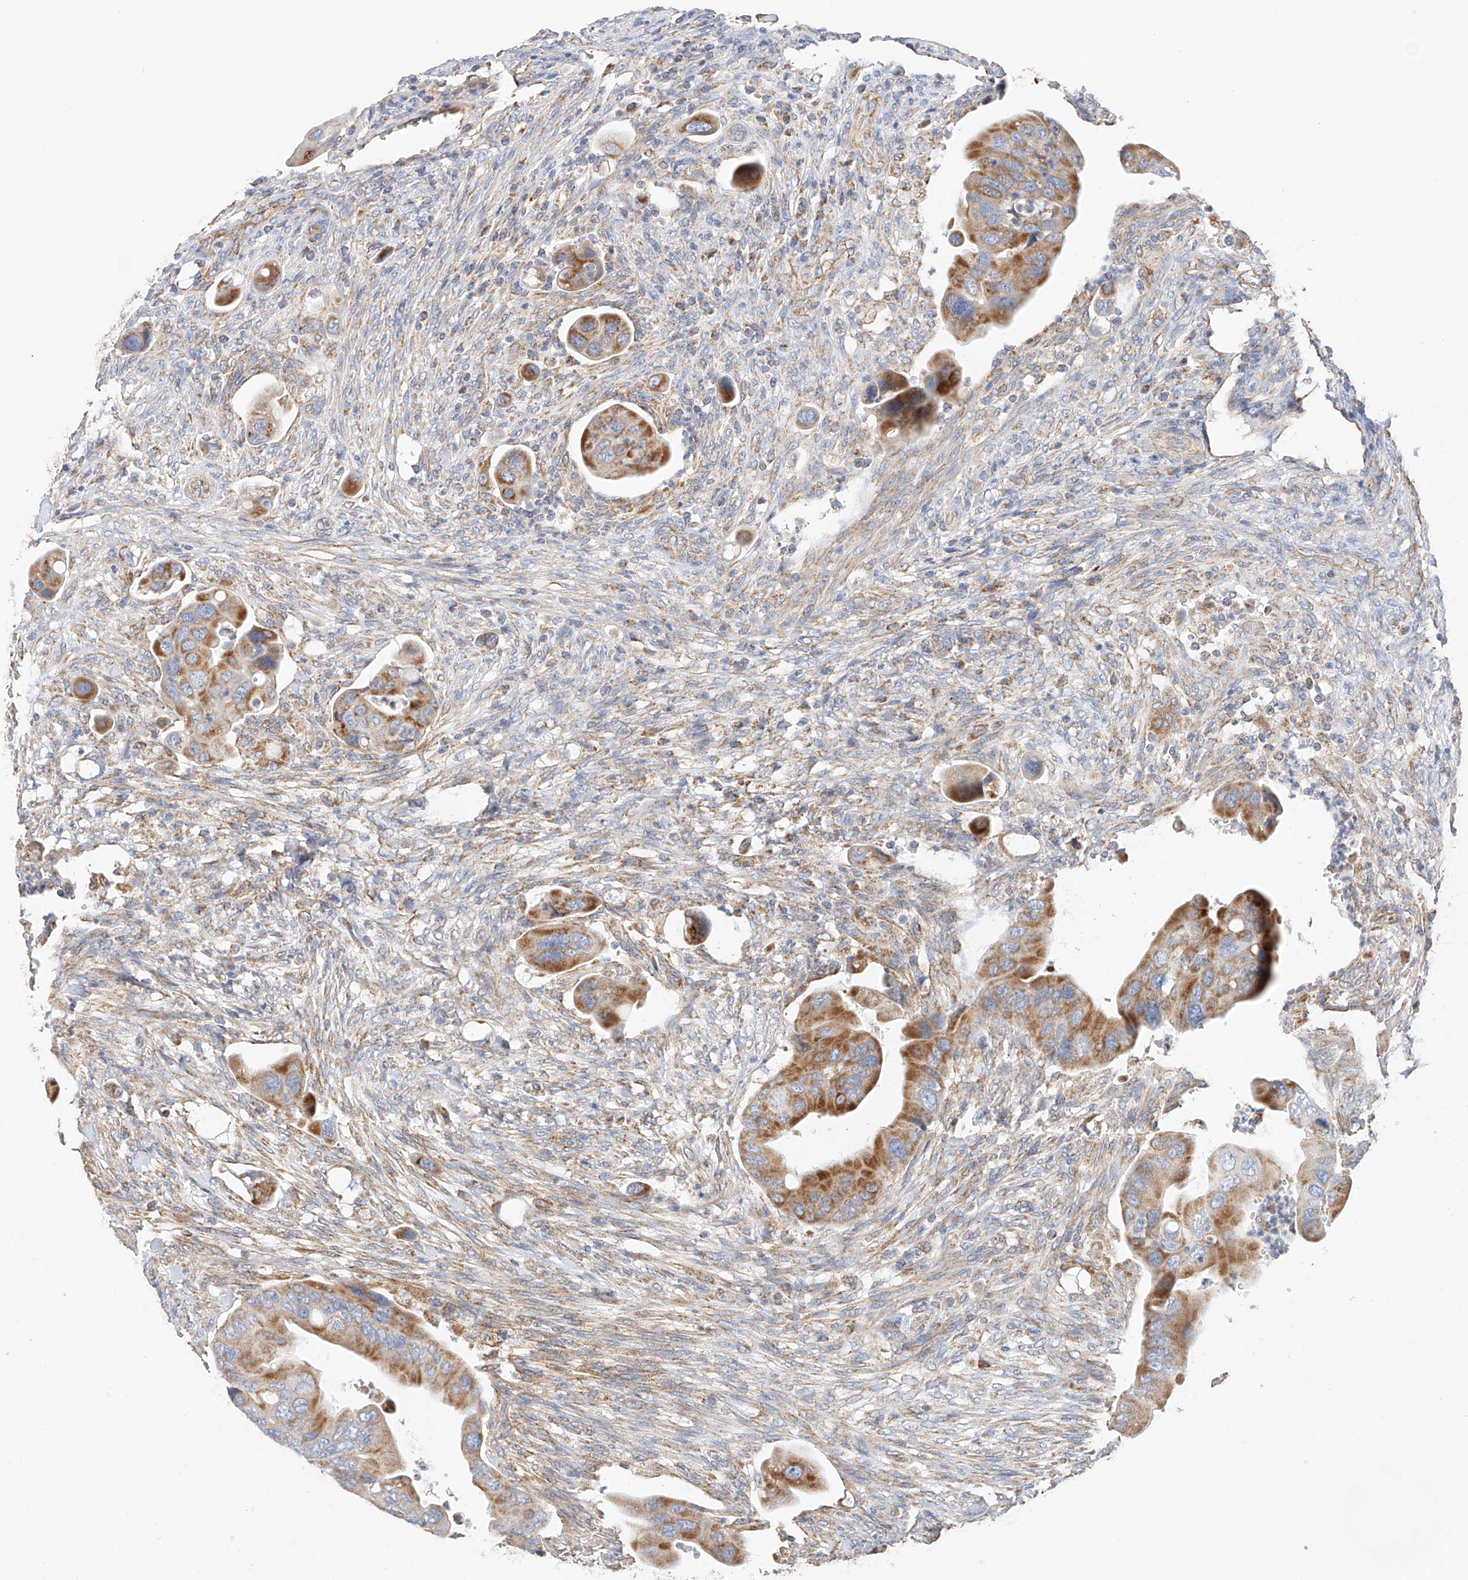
{"staining": {"intensity": "moderate", "quantity": ">75%", "location": "cytoplasmic/membranous"}, "tissue": "colorectal cancer", "cell_type": "Tumor cells", "image_type": "cancer", "snomed": [{"axis": "morphology", "description": "Adenocarcinoma, NOS"}, {"axis": "topography", "description": "Rectum"}], "caption": "Immunohistochemistry (IHC) (DAB (3,3'-diaminobenzidine)) staining of adenocarcinoma (colorectal) displays moderate cytoplasmic/membranous protein staining in about >75% of tumor cells. (IHC, brightfield microscopy, high magnification).", "gene": "NDUFV3", "patient": {"sex": "female", "age": 57}}